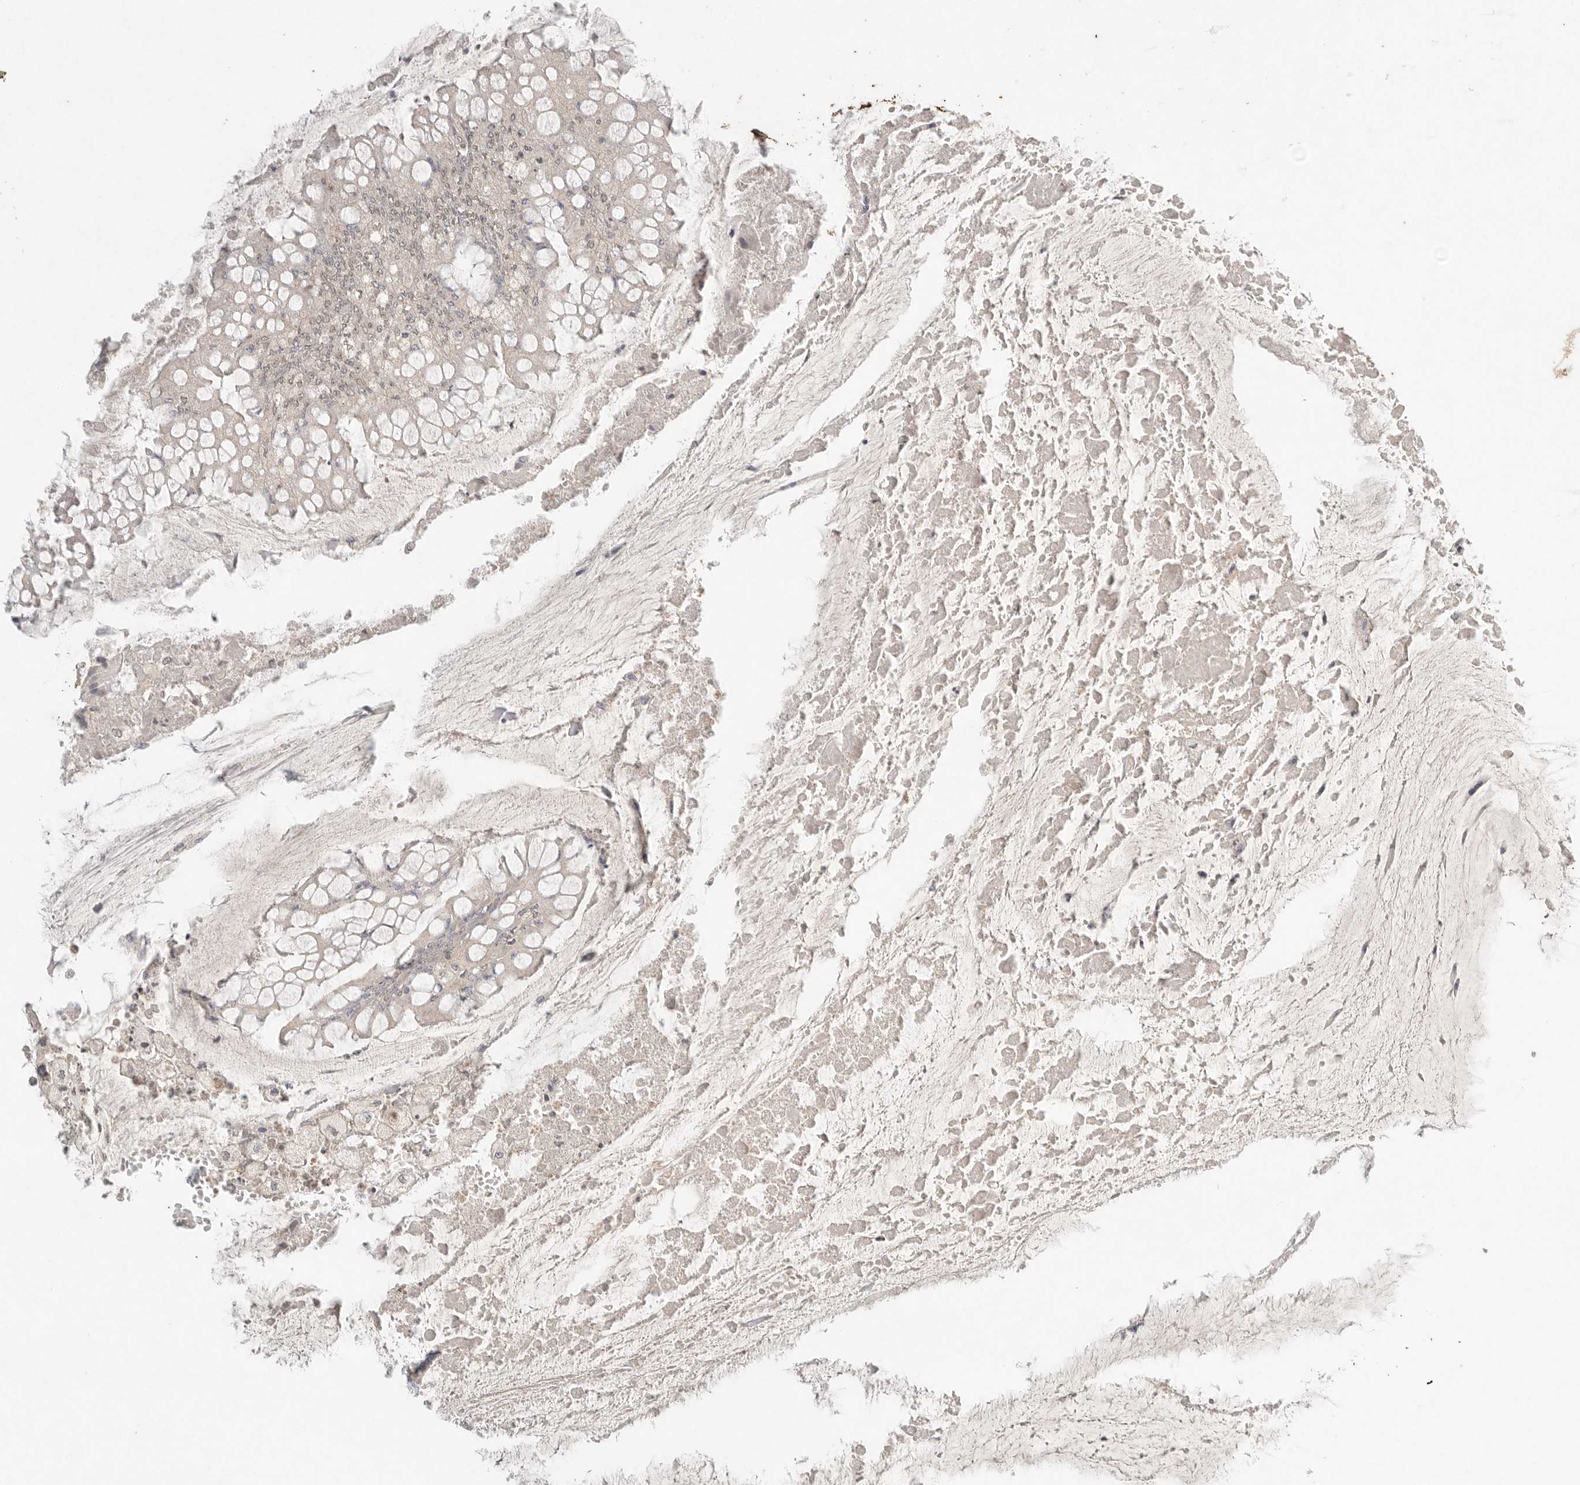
{"staining": {"intensity": "negative", "quantity": "none", "location": "none"}, "tissue": "colorectal cancer", "cell_type": "Tumor cells", "image_type": "cancer", "snomed": [{"axis": "morphology", "description": "Adenoma, NOS"}, {"axis": "morphology", "description": "Adenocarcinoma, NOS"}, {"axis": "topography", "description": "Colon"}], "caption": "Histopathology image shows no protein staining in tumor cells of colorectal cancer (adenoma) tissue. (DAB IHC visualized using brightfield microscopy, high magnification).", "gene": "KLK5", "patient": {"sex": "male", "age": 79}}